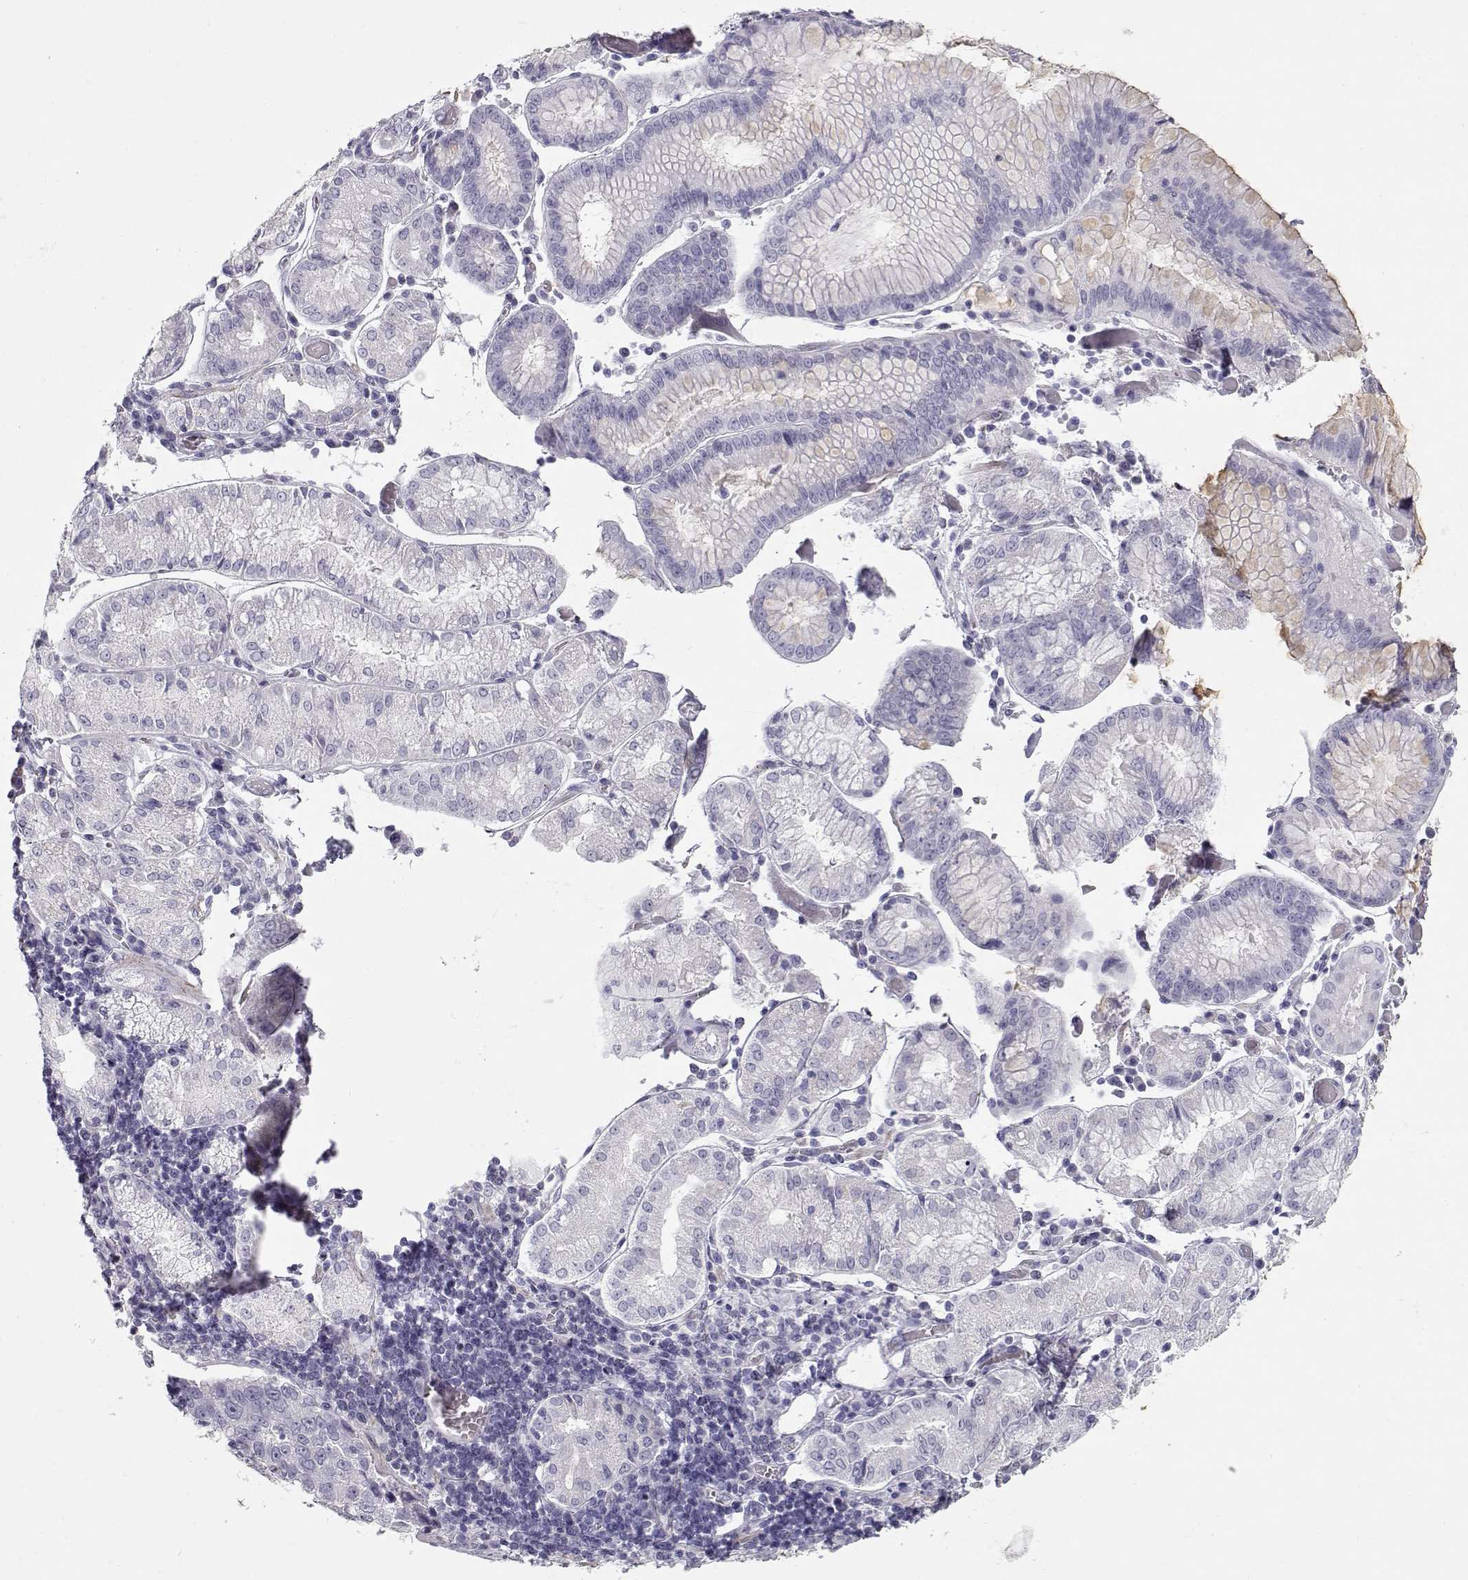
{"staining": {"intensity": "negative", "quantity": "none", "location": "none"}, "tissue": "stomach cancer", "cell_type": "Tumor cells", "image_type": "cancer", "snomed": [{"axis": "morphology", "description": "Adenocarcinoma, NOS"}, {"axis": "topography", "description": "Stomach"}], "caption": "High magnification brightfield microscopy of stomach cancer stained with DAB (brown) and counterstained with hematoxylin (blue): tumor cells show no significant staining.", "gene": "SLITRK3", "patient": {"sex": "male", "age": 93}}